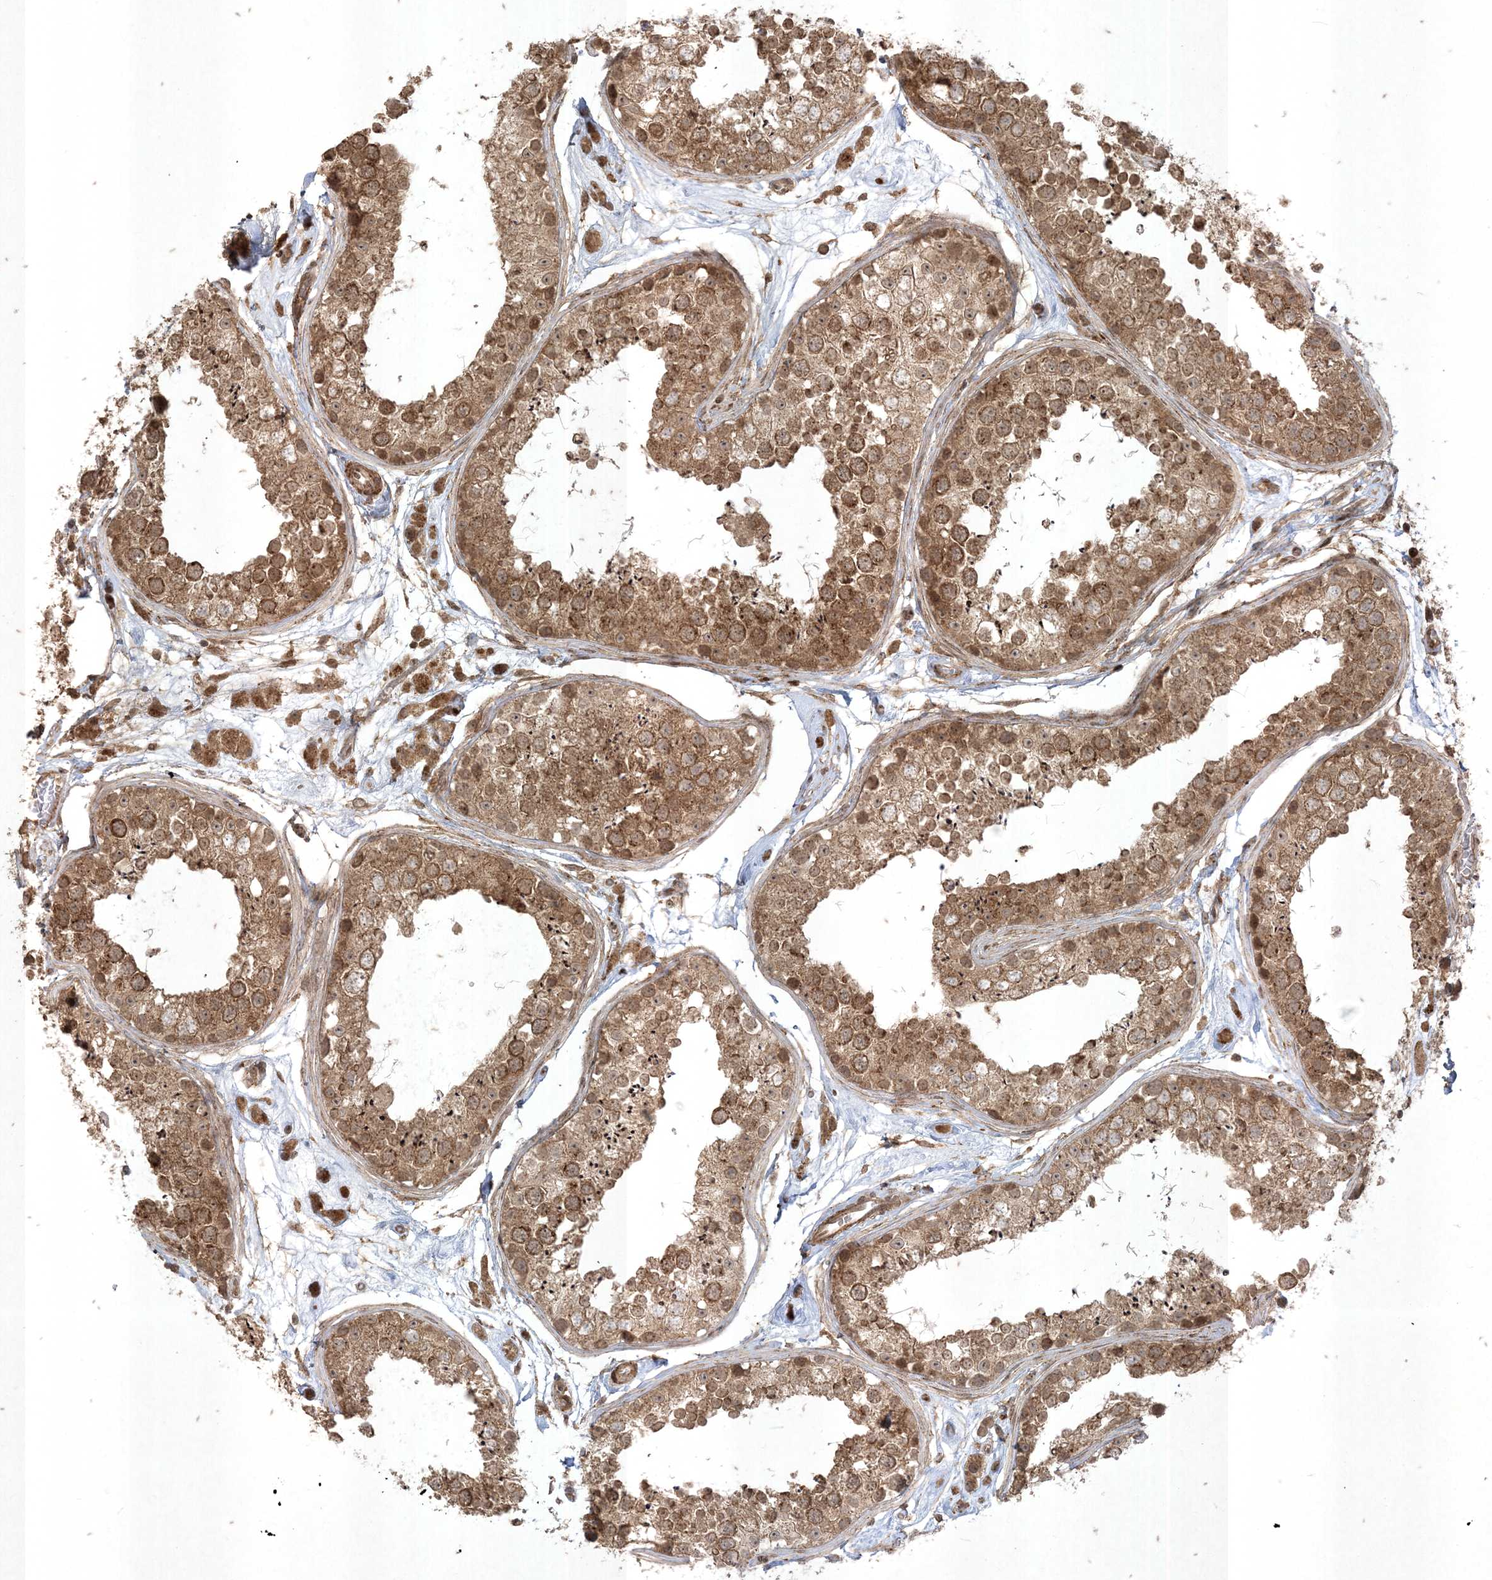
{"staining": {"intensity": "moderate", "quantity": ">75%", "location": "cytoplasmic/membranous"}, "tissue": "testis", "cell_type": "Cells in seminiferous ducts", "image_type": "normal", "snomed": [{"axis": "morphology", "description": "Normal tissue, NOS"}, {"axis": "topography", "description": "Testis"}], "caption": "Benign testis displays moderate cytoplasmic/membranous expression in about >75% of cells in seminiferous ducts, visualized by immunohistochemistry.", "gene": "RRAS", "patient": {"sex": "male", "age": 25}}